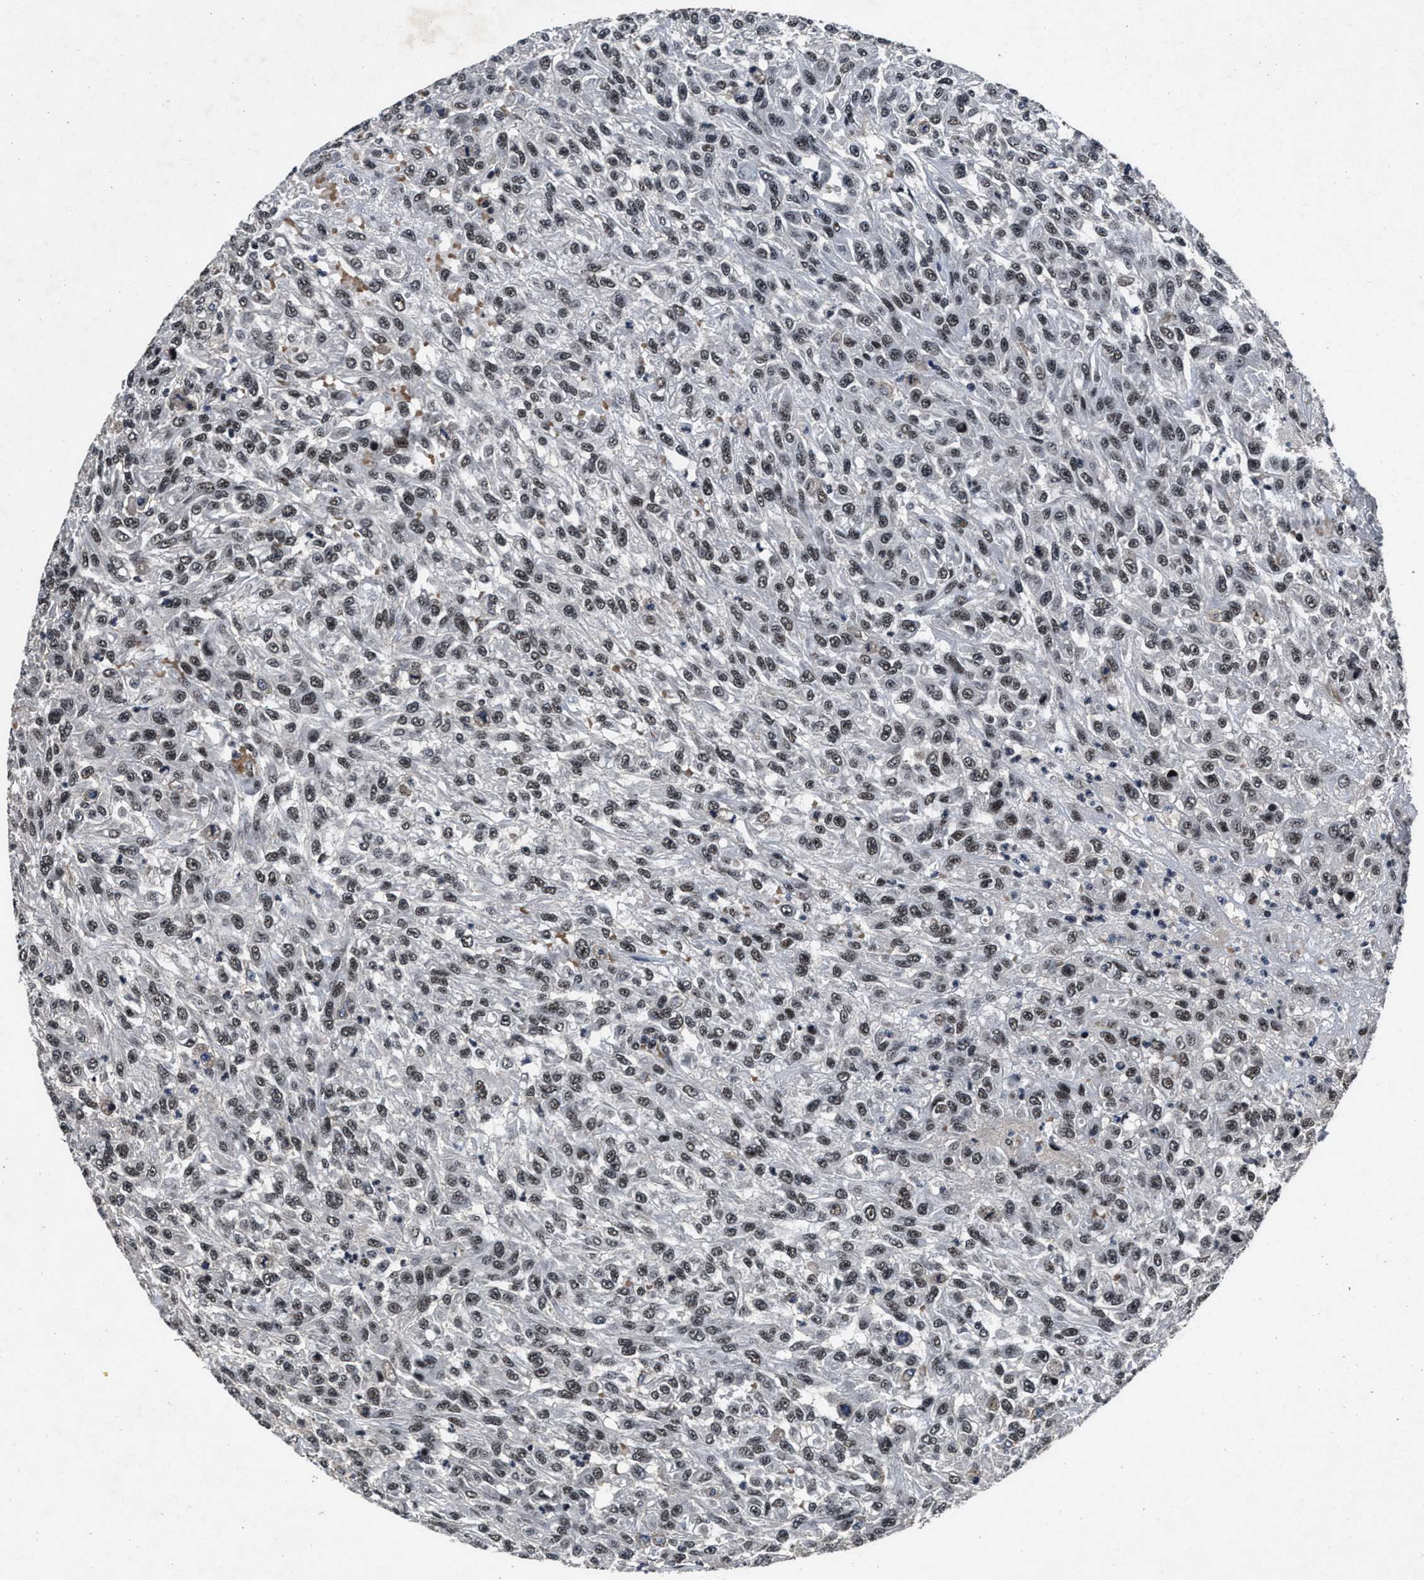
{"staining": {"intensity": "weak", "quantity": ">75%", "location": "nuclear"}, "tissue": "urothelial cancer", "cell_type": "Tumor cells", "image_type": "cancer", "snomed": [{"axis": "morphology", "description": "Urothelial carcinoma, High grade"}, {"axis": "topography", "description": "Urinary bladder"}], "caption": "This image reveals immunohistochemistry staining of urothelial carcinoma (high-grade), with low weak nuclear positivity in about >75% of tumor cells.", "gene": "ZNF233", "patient": {"sex": "male", "age": 46}}